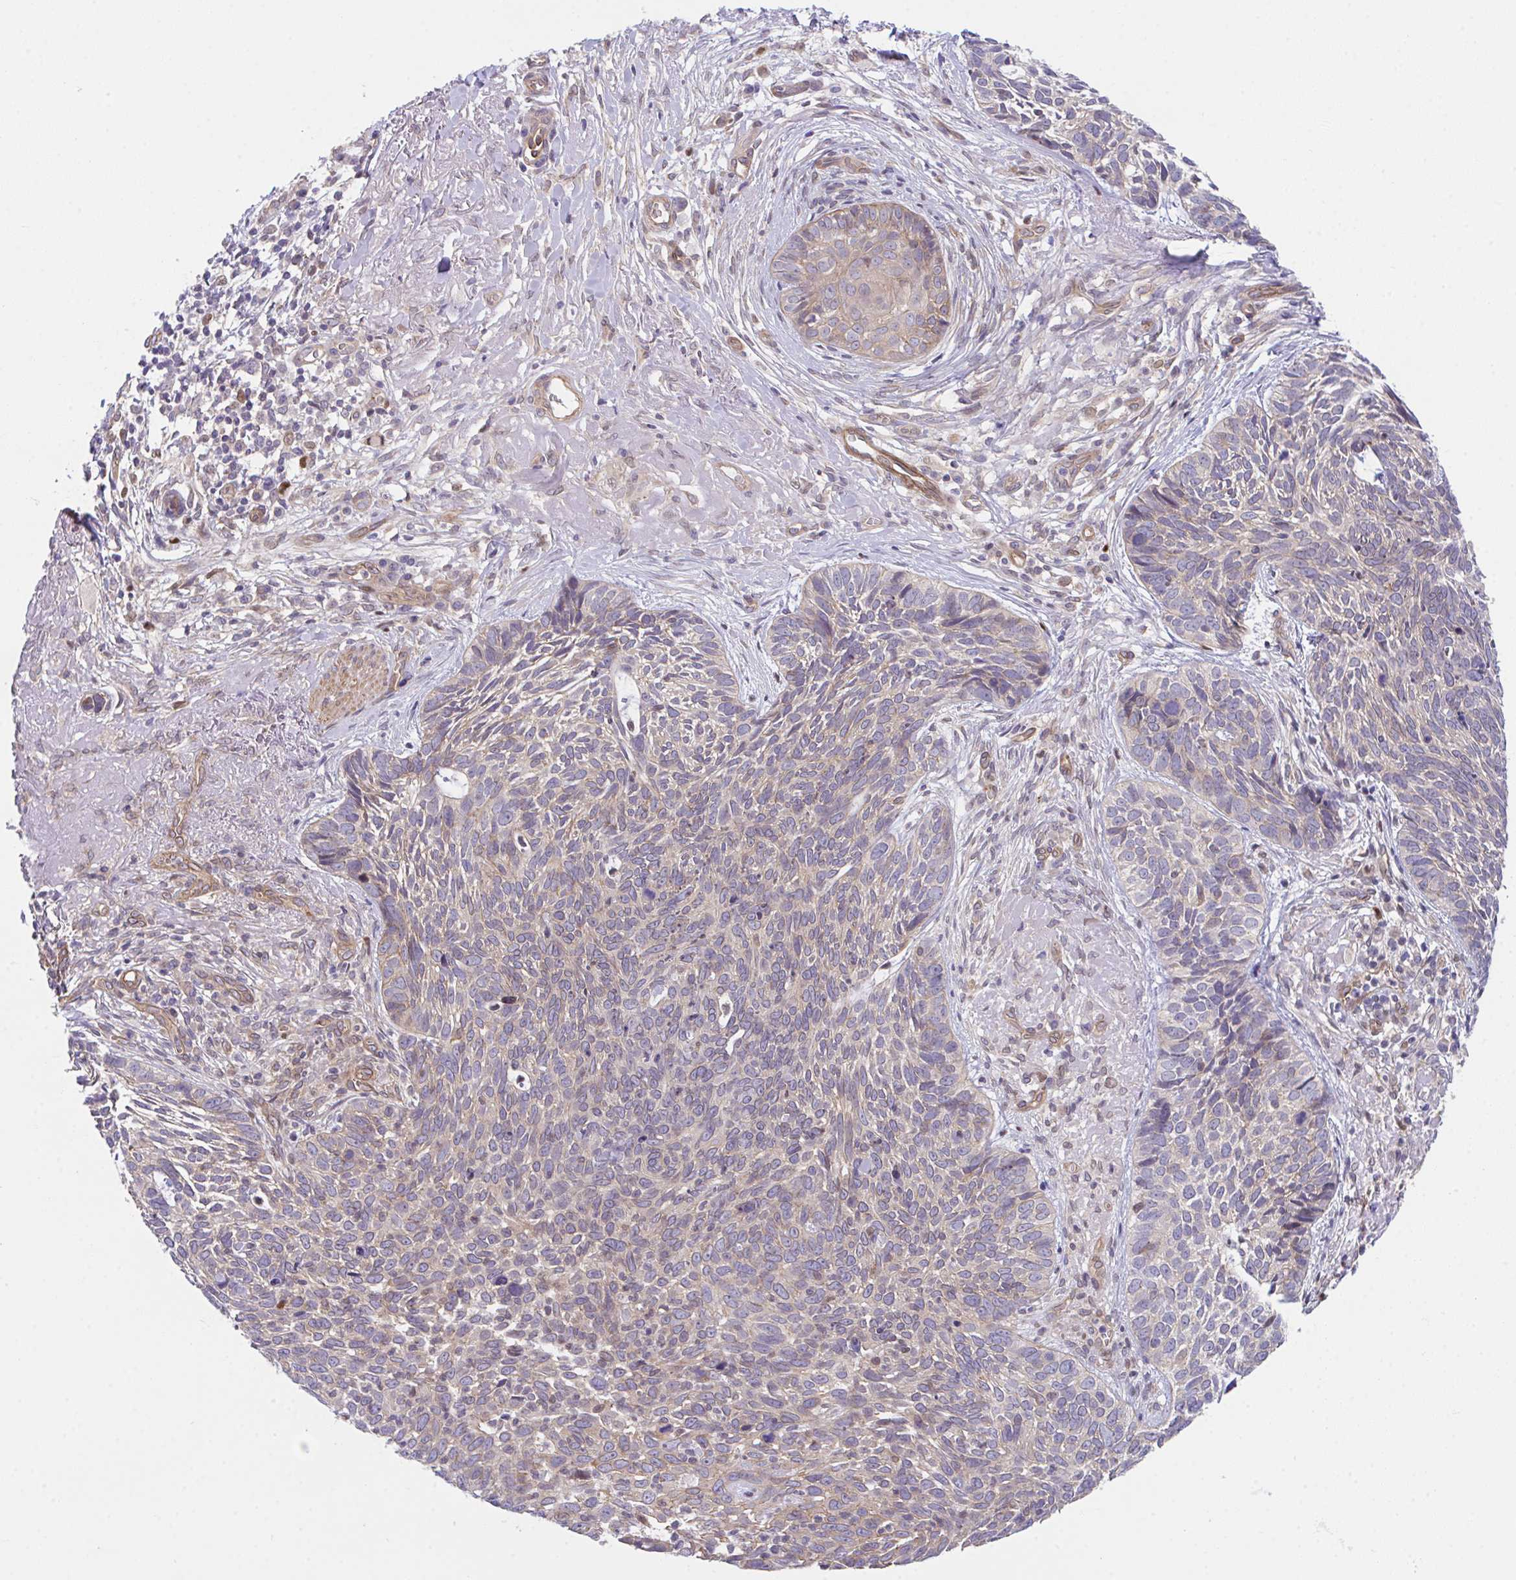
{"staining": {"intensity": "weak", "quantity": "<25%", "location": "cytoplasmic/membranous"}, "tissue": "skin cancer", "cell_type": "Tumor cells", "image_type": "cancer", "snomed": [{"axis": "morphology", "description": "Basal cell carcinoma"}, {"axis": "topography", "description": "Skin"}, {"axis": "topography", "description": "Skin of face"}], "caption": "Immunohistochemistry (IHC) of skin cancer (basal cell carcinoma) shows no staining in tumor cells. (DAB immunohistochemistry, high magnification).", "gene": "ZBED3", "patient": {"sex": "female", "age": 95}}